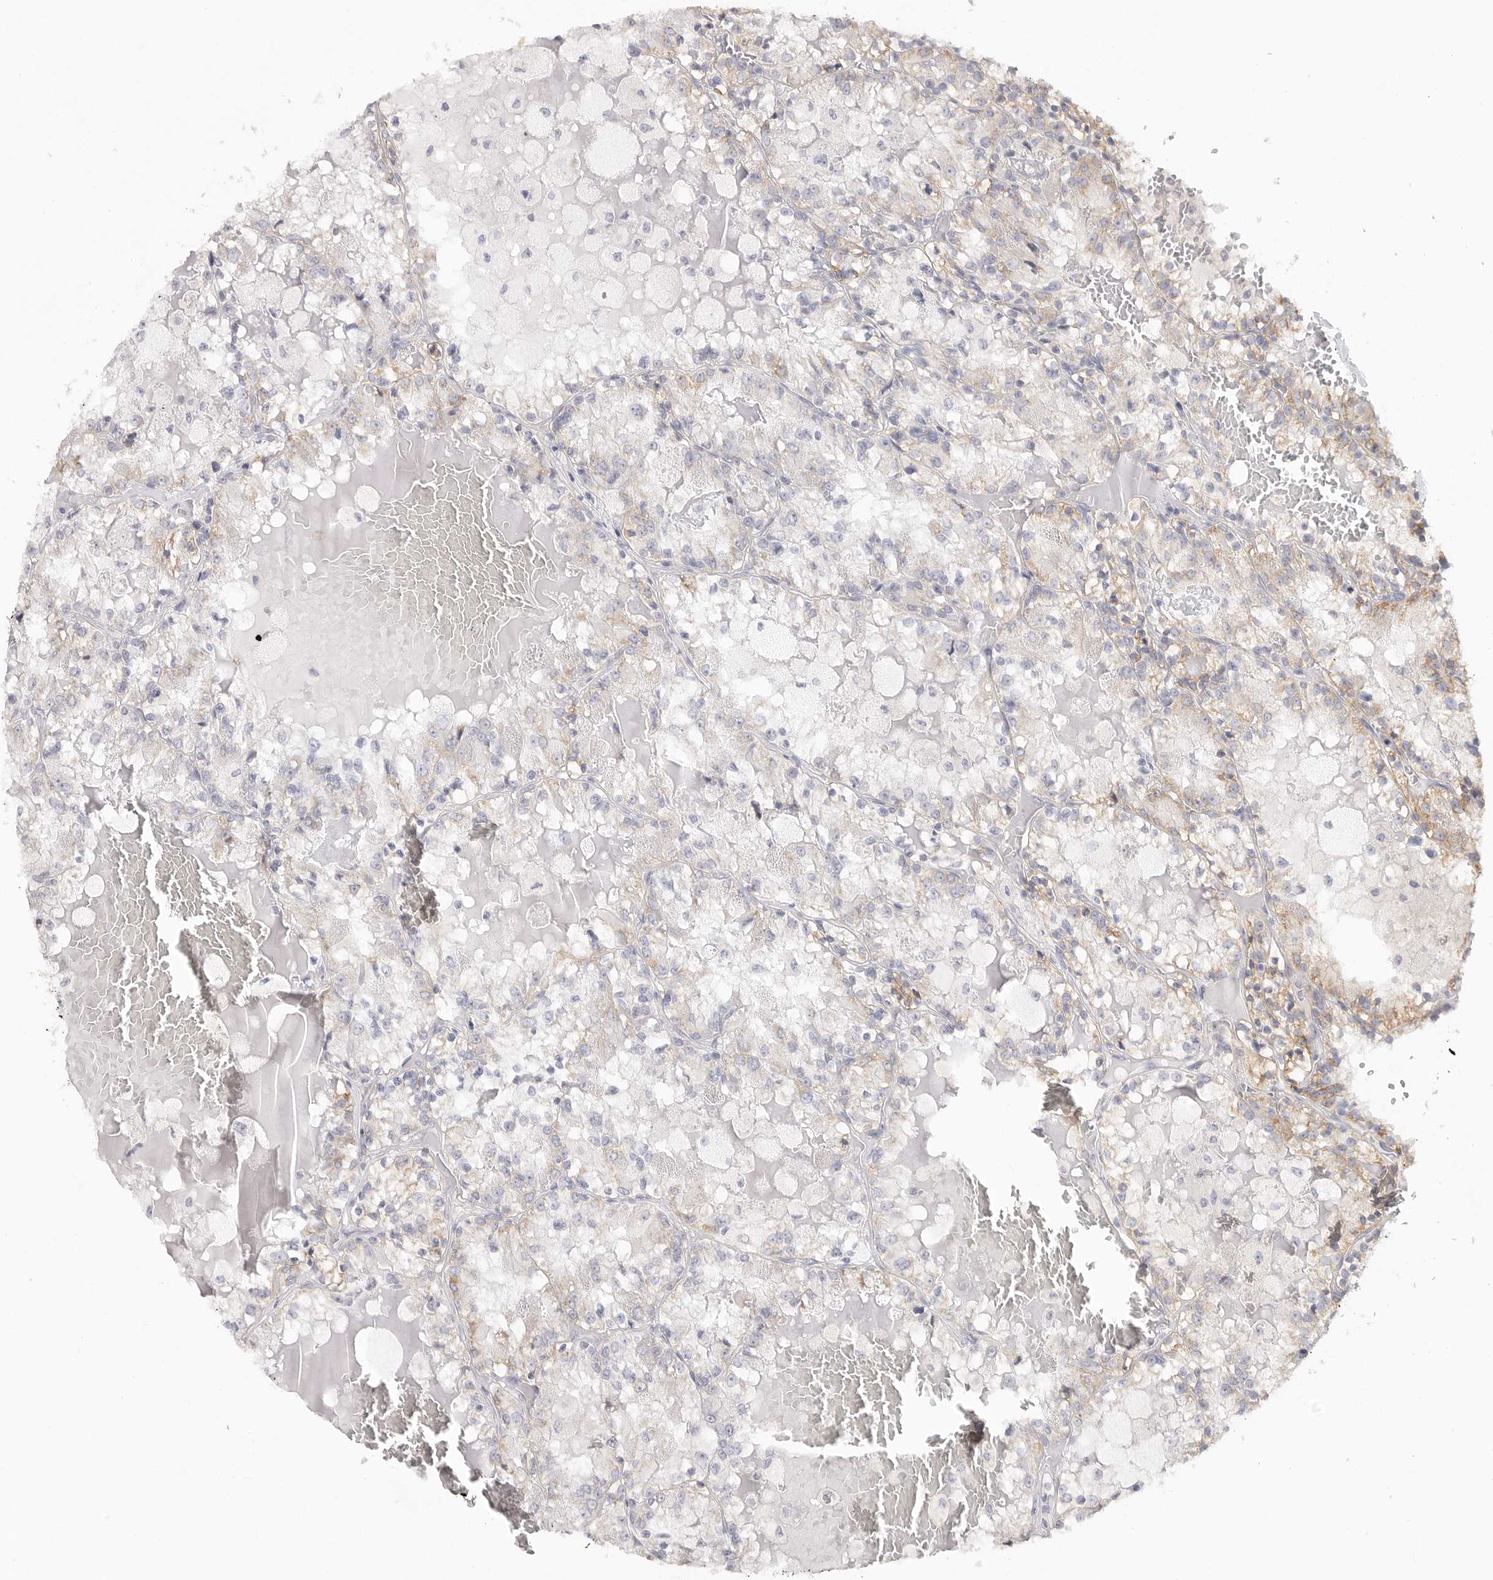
{"staining": {"intensity": "weak", "quantity": "<25%", "location": "cytoplasmic/membranous"}, "tissue": "renal cancer", "cell_type": "Tumor cells", "image_type": "cancer", "snomed": [{"axis": "morphology", "description": "Adenocarcinoma, NOS"}, {"axis": "topography", "description": "Kidney"}], "caption": "This is an immunohistochemistry image of renal adenocarcinoma. There is no positivity in tumor cells.", "gene": "ELP3", "patient": {"sex": "female", "age": 56}}